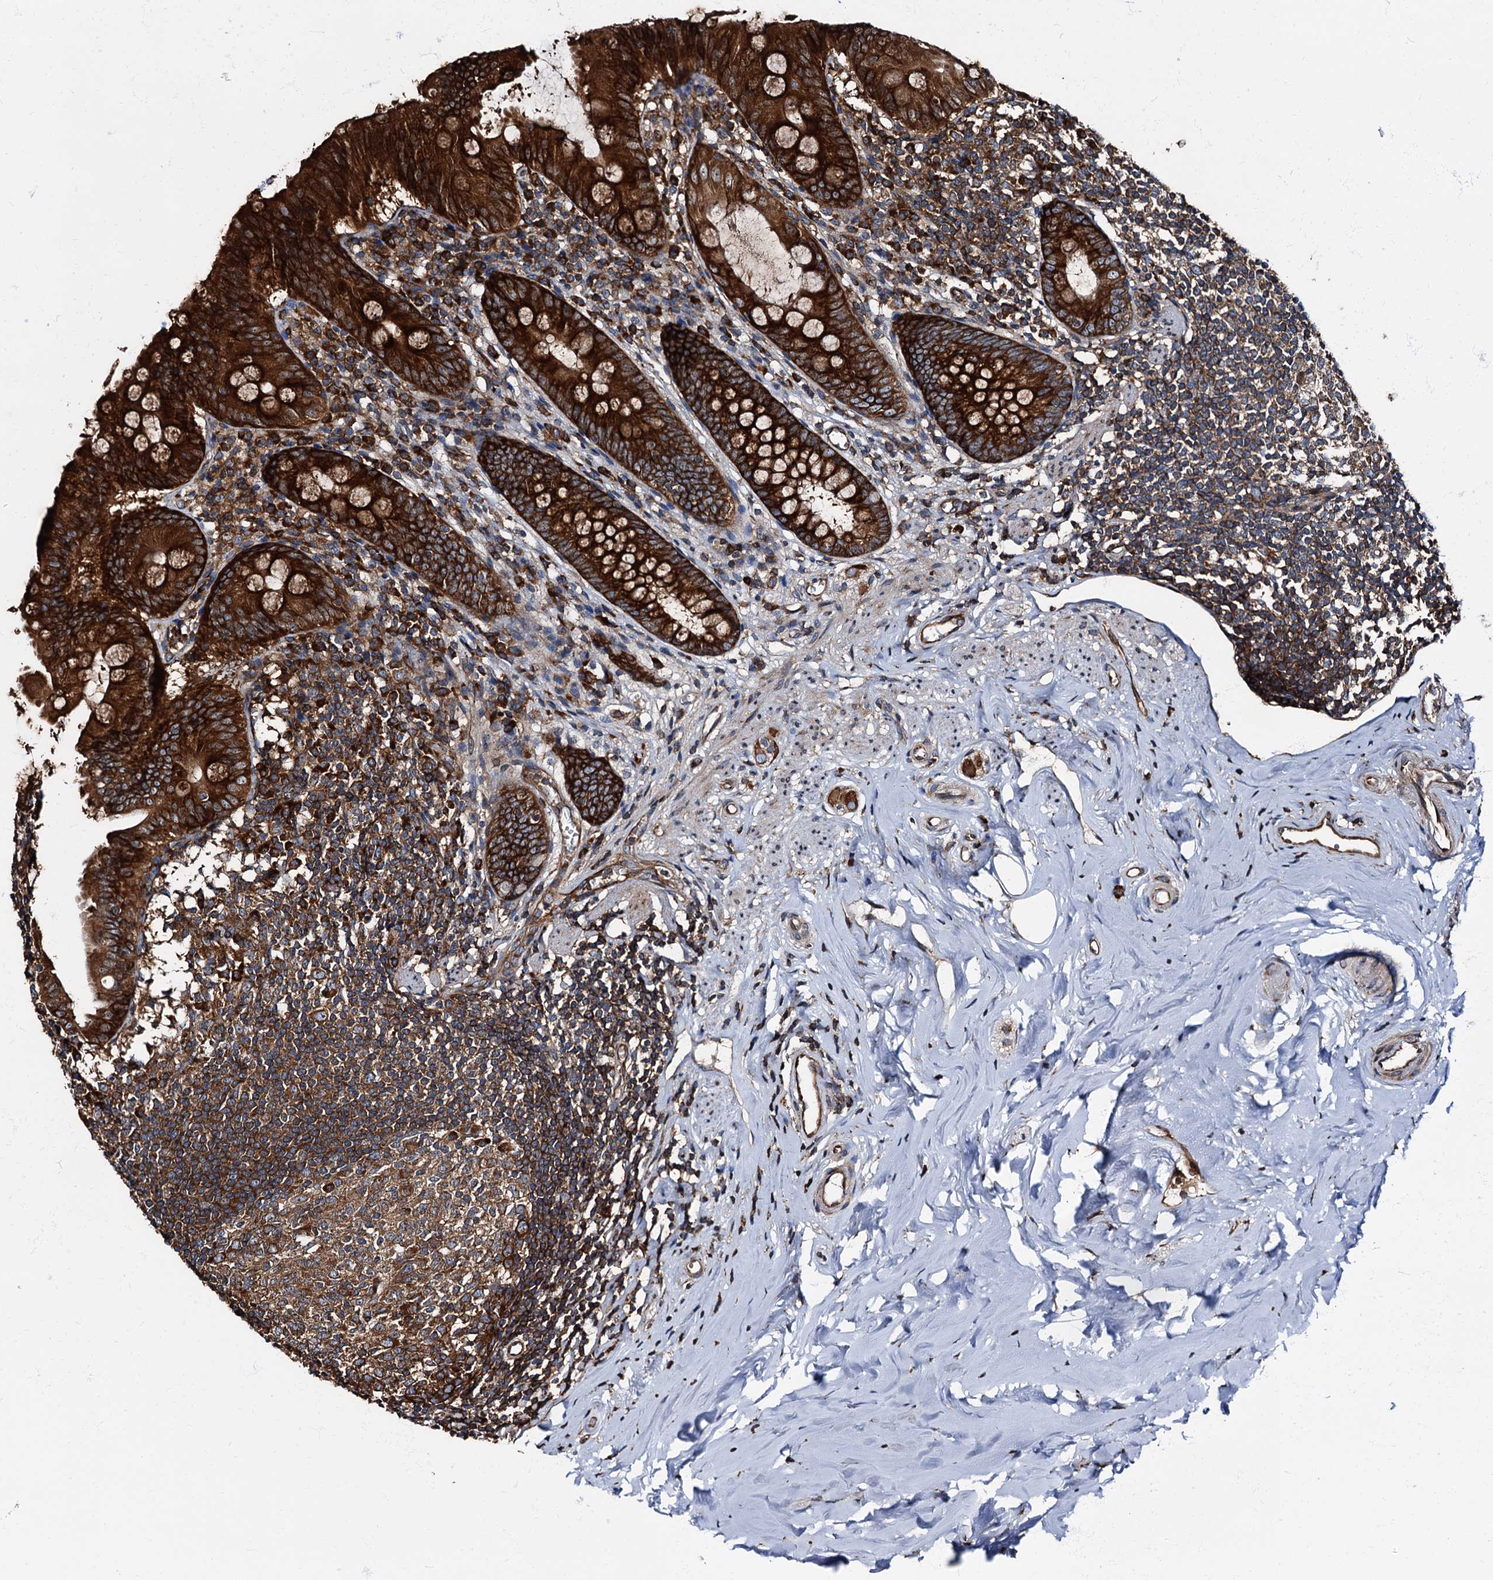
{"staining": {"intensity": "strong", "quantity": ">75%", "location": "cytoplasmic/membranous"}, "tissue": "appendix", "cell_type": "Glandular cells", "image_type": "normal", "snomed": [{"axis": "morphology", "description": "Normal tissue, NOS"}, {"axis": "topography", "description": "Appendix"}], "caption": "Immunohistochemistry (IHC) of benign appendix reveals high levels of strong cytoplasmic/membranous expression in approximately >75% of glandular cells. The protein of interest is stained brown, and the nuclei are stained in blue (DAB (3,3'-diaminobenzidine) IHC with brightfield microscopy, high magnification).", "gene": "ATP2C1", "patient": {"sex": "female", "age": 51}}